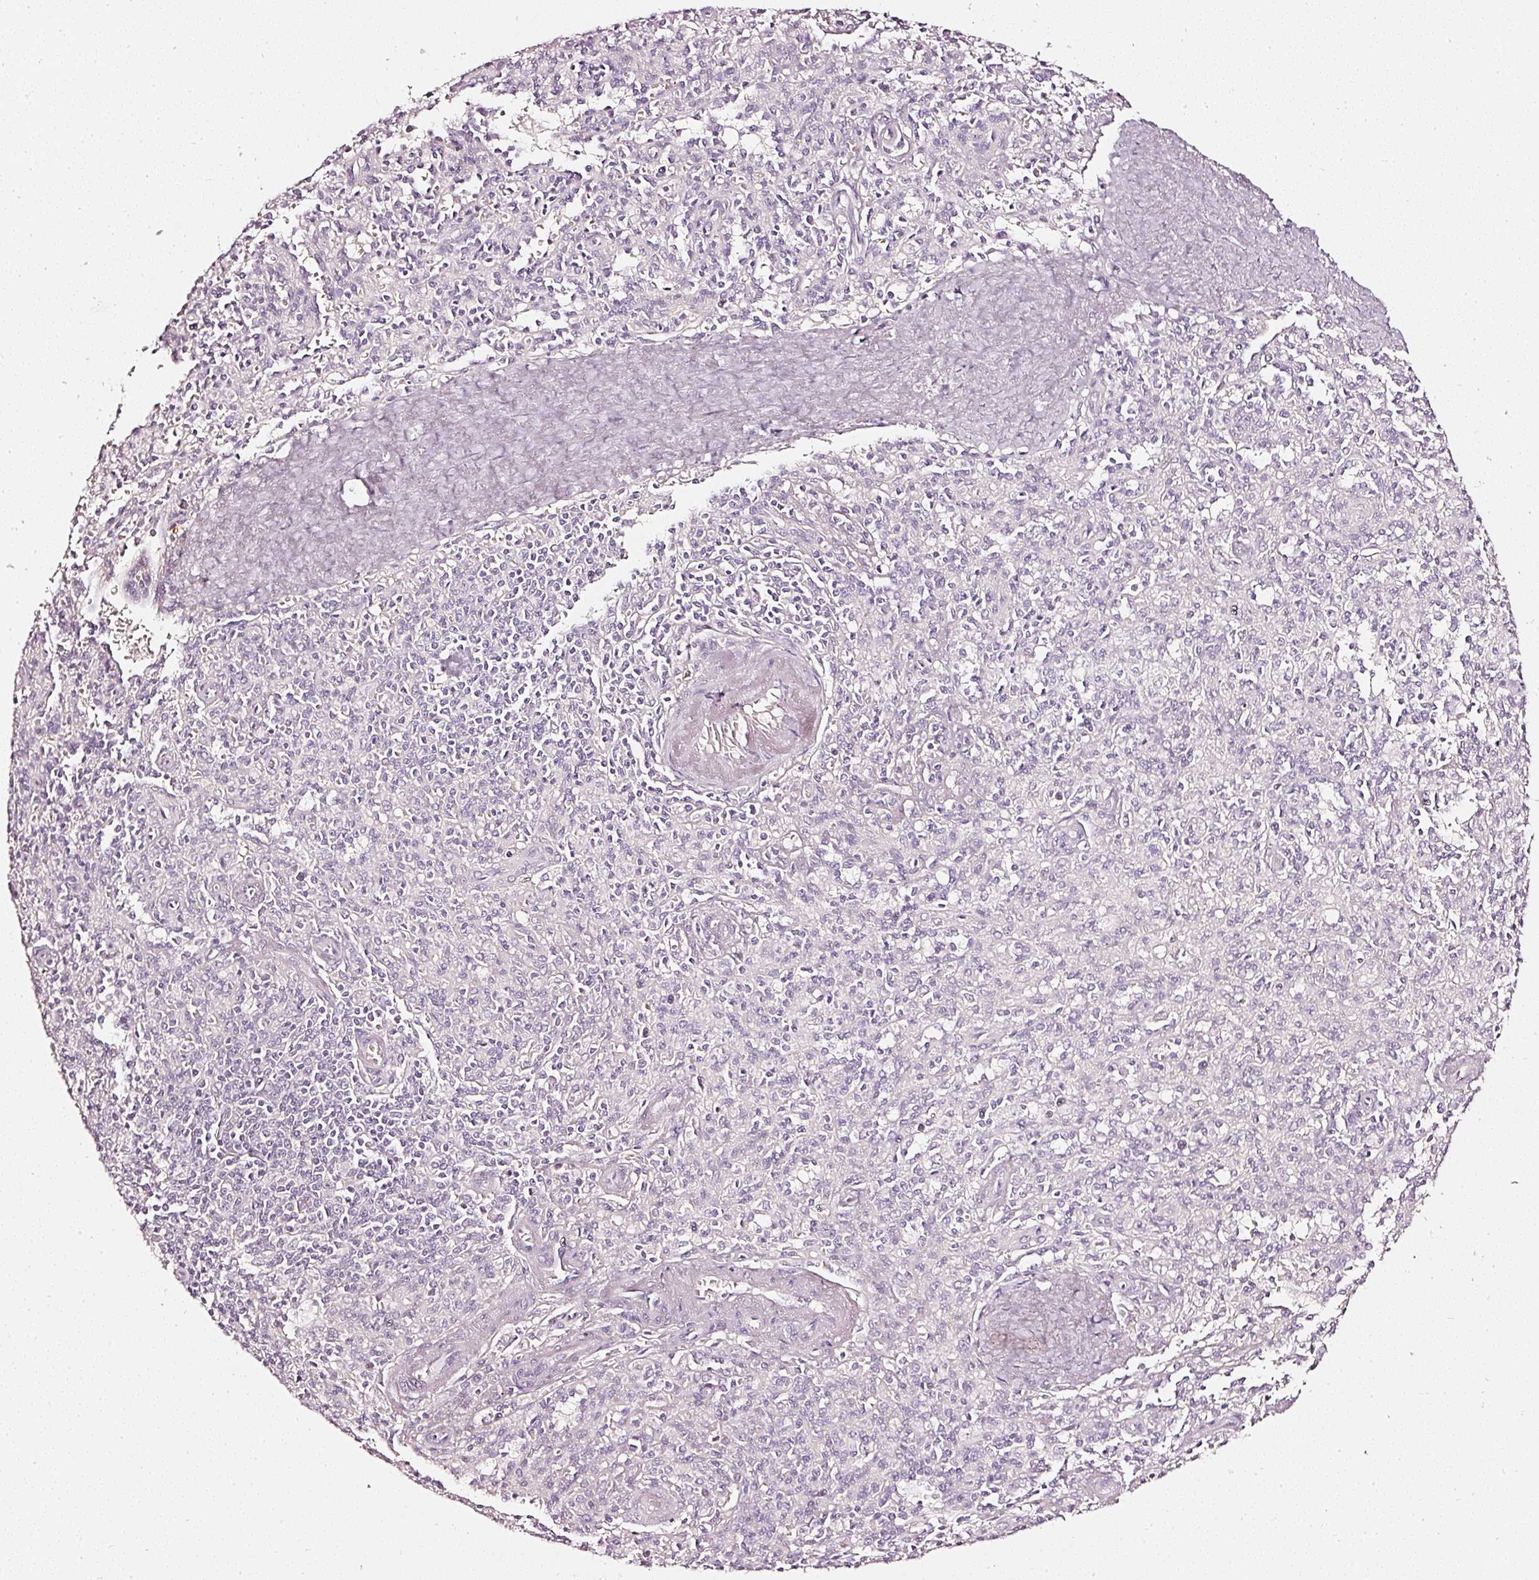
{"staining": {"intensity": "negative", "quantity": "none", "location": "none"}, "tissue": "spleen", "cell_type": "Cells in red pulp", "image_type": "normal", "snomed": [{"axis": "morphology", "description": "Normal tissue, NOS"}, {"axis": "topography", "description": "Spleen"}], "caption": "Normal spleen was stained to show a protein in brown. There is no significant positivity in cells in red pulp.", "gene": "CNP", "patient": {"sex": "female", "age": 70}}